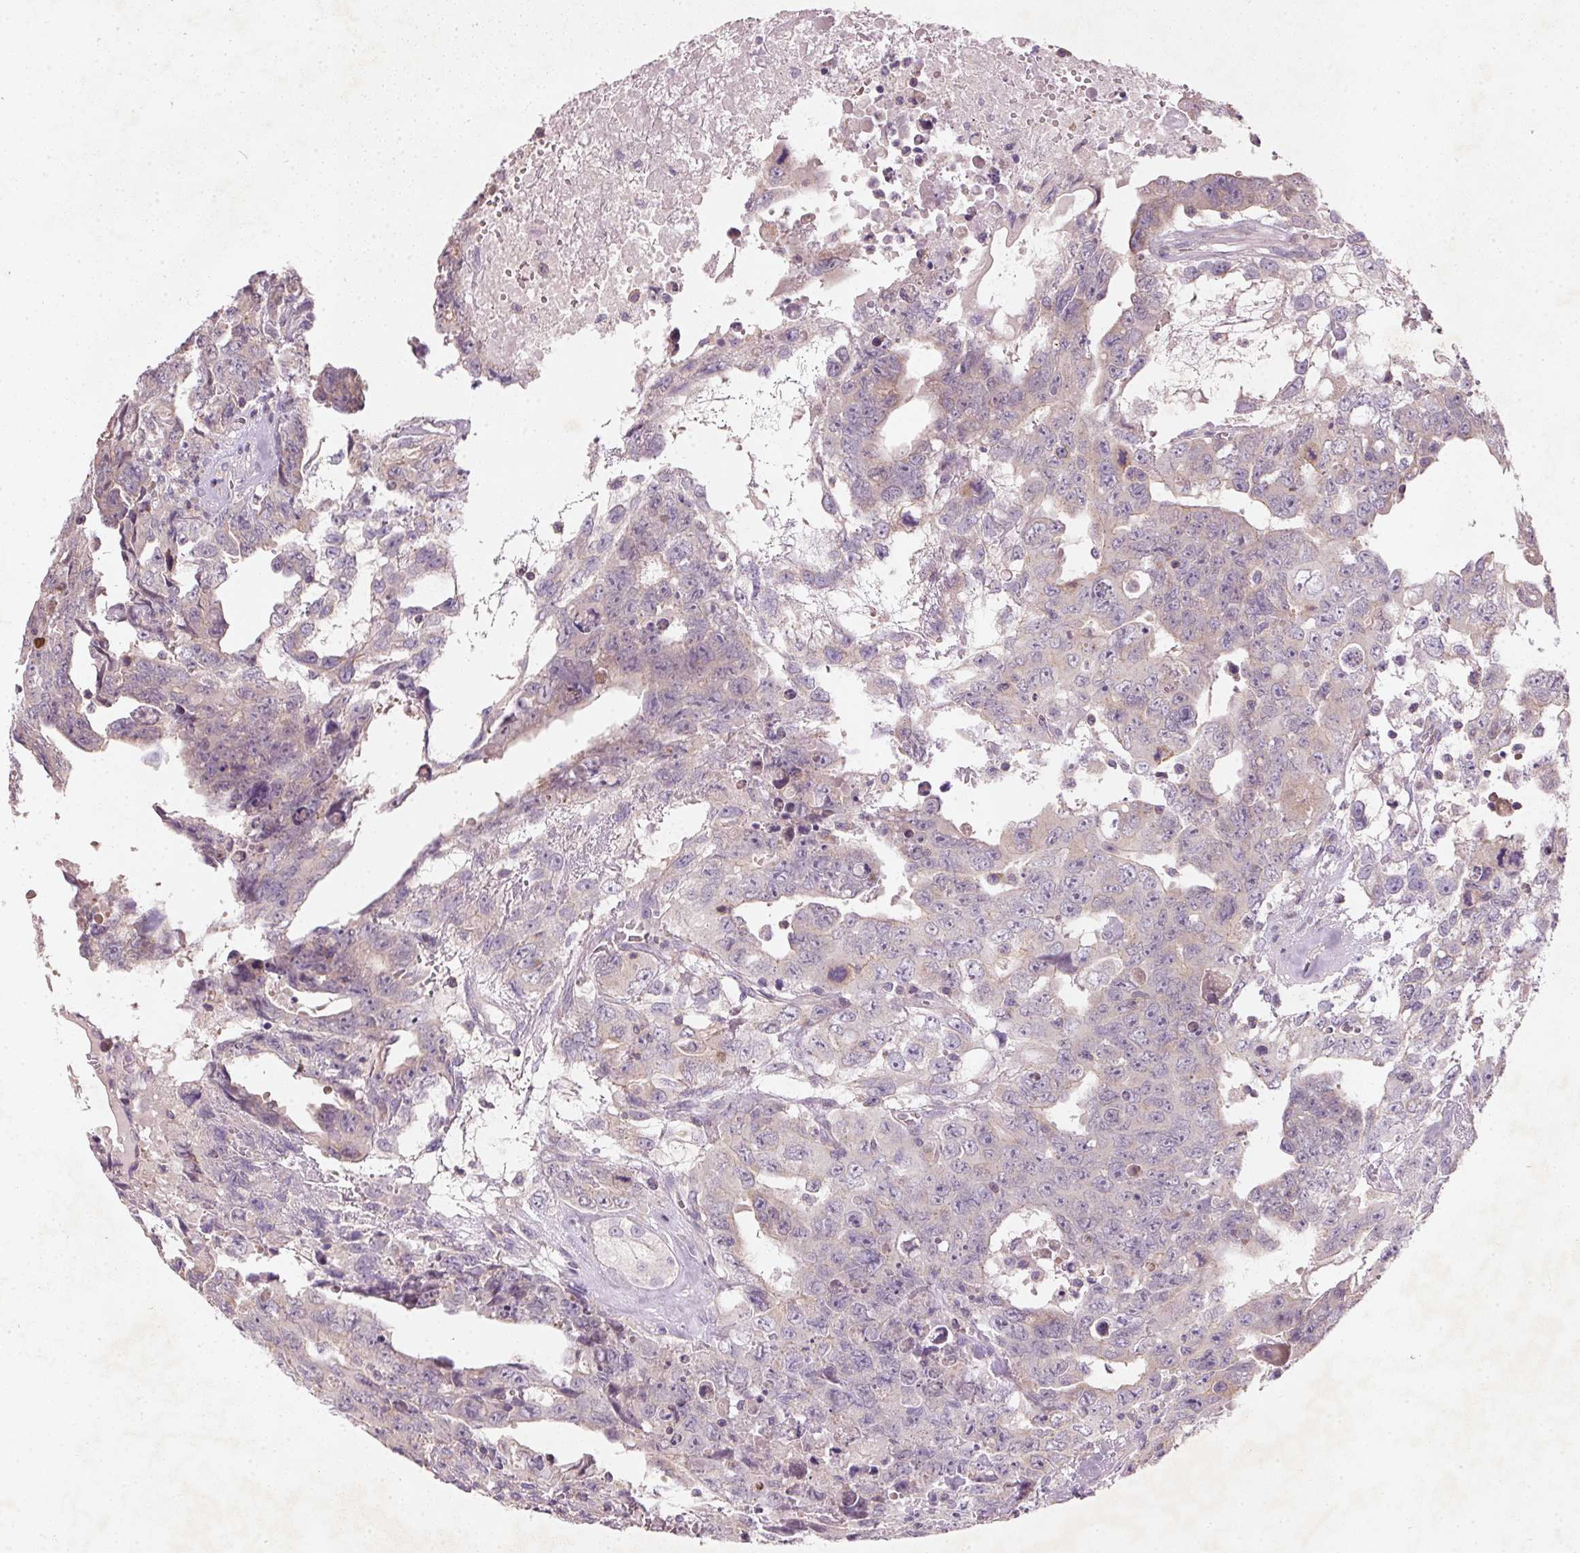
{"staining": {"intensity": "negative", "quantity": "none", "location": "none"}, "tissue": "testis cancer", "cell_type": "Tumor cells", "image_type": "cancer", "snomed": [{"axis": "morphology", "description": "Carcinoma, Embryonal, NOS"}, {"axis": "topography", "description": "Testis"}], "caption": "Immunohistochemistry (IHC) photomicrograph of neoplastic tissue: testis cancer (embryonal carcinoma) stained with DAB (3,3'-diaminobenzidine) reveals no significant protein positivity in tumor cells.", "gene": "KCNK15", "patient": {"sex": "male", "age": 24}}